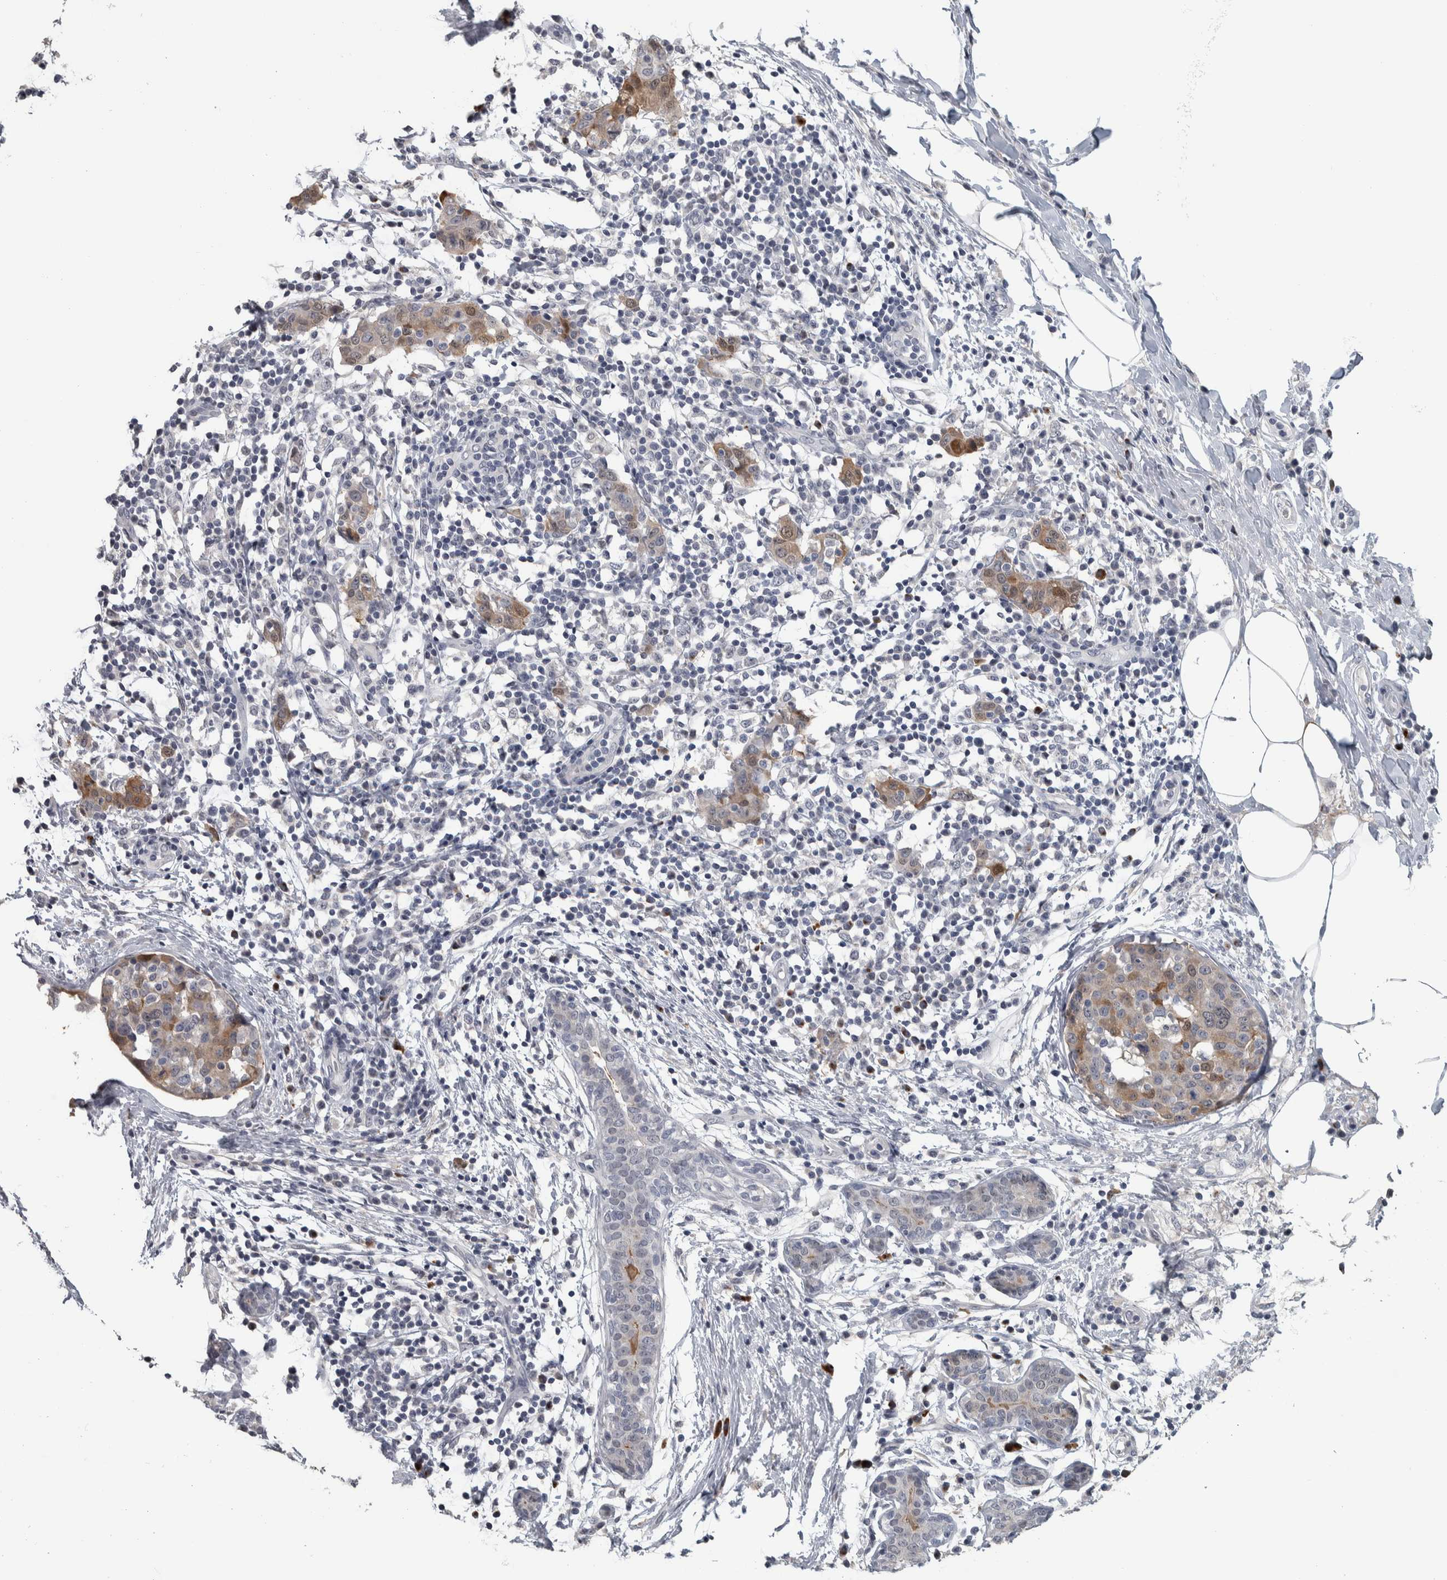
{"staining": {"intensity": "moderate", "quantity": "<25%", "location": "cytoplasmic/membranous,nuclear"}, "tissue": "breast cancer", "cell_type": "Tumor cells", "image_type": "cancer", "snomed": [{"axis": "morphology", "description": "Normal tissue, NOS"}, {"axis": "morphology", "description": "Duct carcinoma"}, {"axis": "topography", "description": "Breast"}], "caption": "This micrograph exhibits immunohistochemistry (IHC) staining of human breast cancer, with low moderate cytoplasmic/membranous and nuclear expression in about <25% of tumor cells.", "gene": "CAVIN4", "patient": {"sex": "female", "age": 37}}